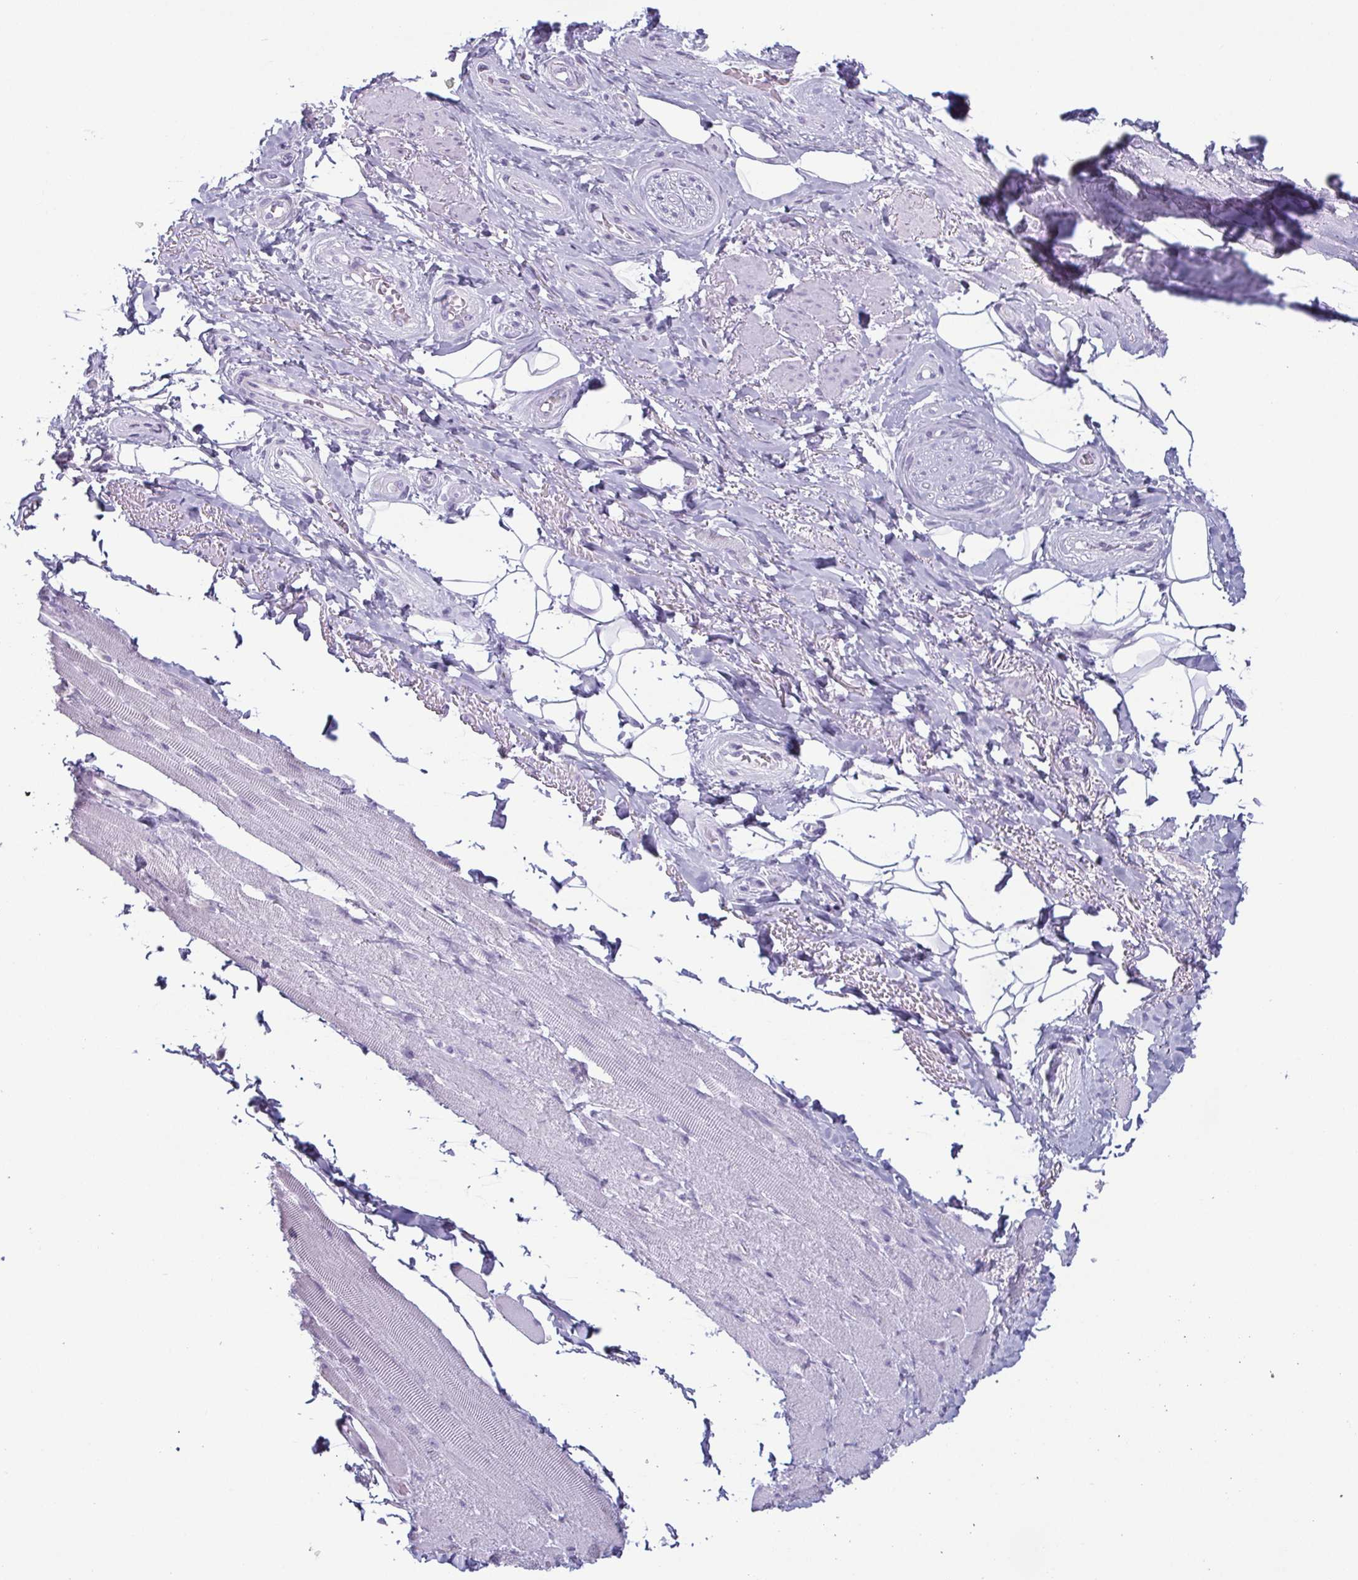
{"staining": {"intensity": "negative", "quantity": "none", "location": "none"}, "tissue": "adipose tissue", "cell_type": "Adipocytes", "image_type": "normal", "snomed": [{"axis": "morphology", "description": "Normal tissue, NOS"}, {"axis": "topography", "description": "Anal"}, {"axis": "topography", "description": "Peripheral nerve tissue"}], "caption": "There is no significant staining in adipocytes of adipose tissue. (Immunohistochemistry (ihc), brightfield microscopy, high magnification).", "gene": "KRT78", "patient": {"sex": "male", "age": 53}}